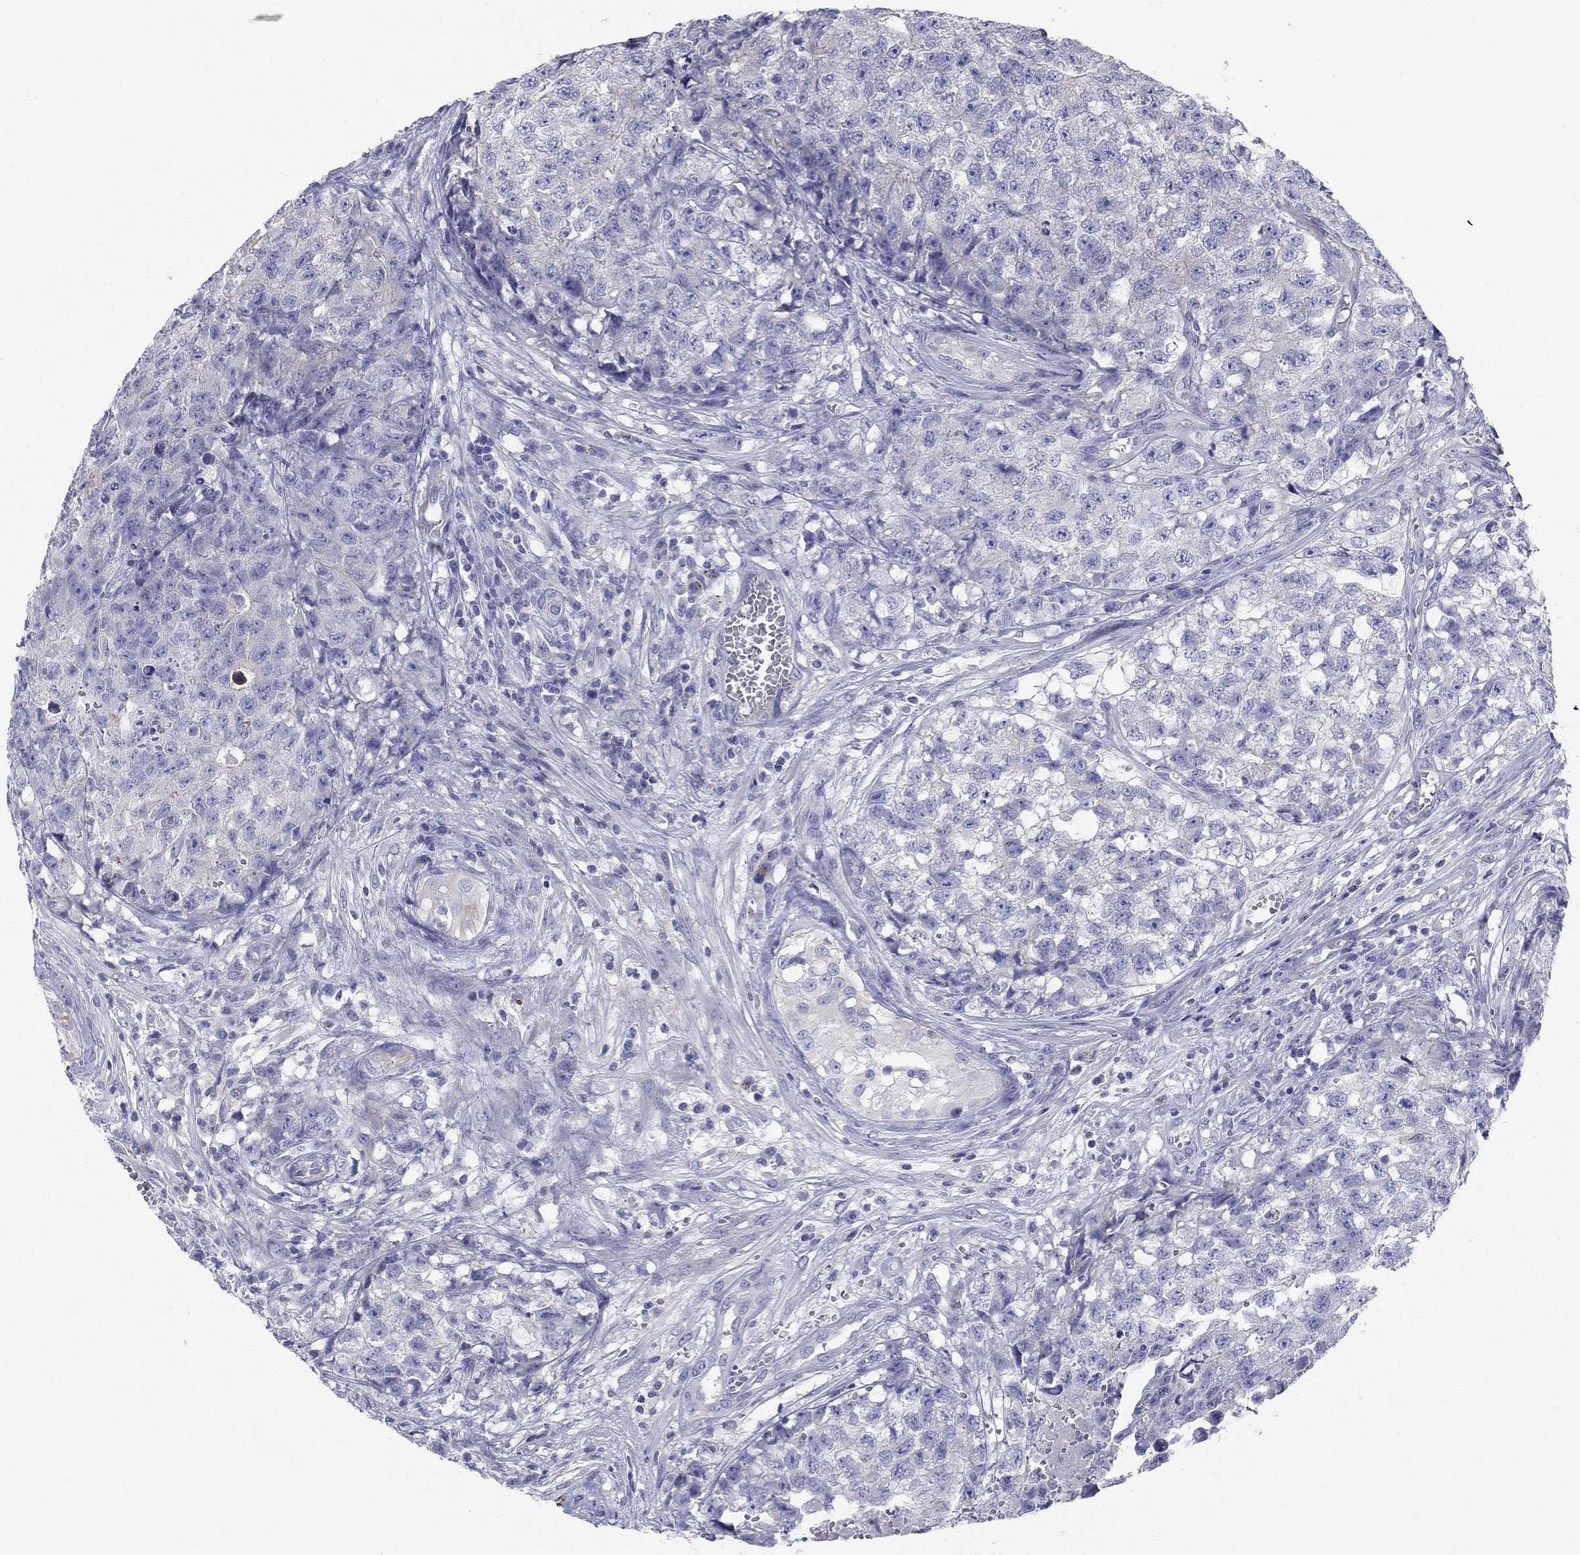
{"staining": {"intensity": "weak", "quantity": "<25%", "location": "cytoplasmic/membranous"}, "tissue": "testis cancer", "cell_type": "Tumor cells", "image_type": "cancer", "snomed": [{"axis": "morphology", "description": "Seminoma, NOS"}, {"axis": "morphology", "description": "Carcinoma, Embryonal, NOS"}, {"axis": "topography", "description": "Testis"}], "caption": "A high-resolution image shows immunohistochemistry (IHC) staining of testis cancer, which displays no significant staining in tumor cells.", "gene": "SEPTIN3", "patient": {"sex": "male", "age": 22}}